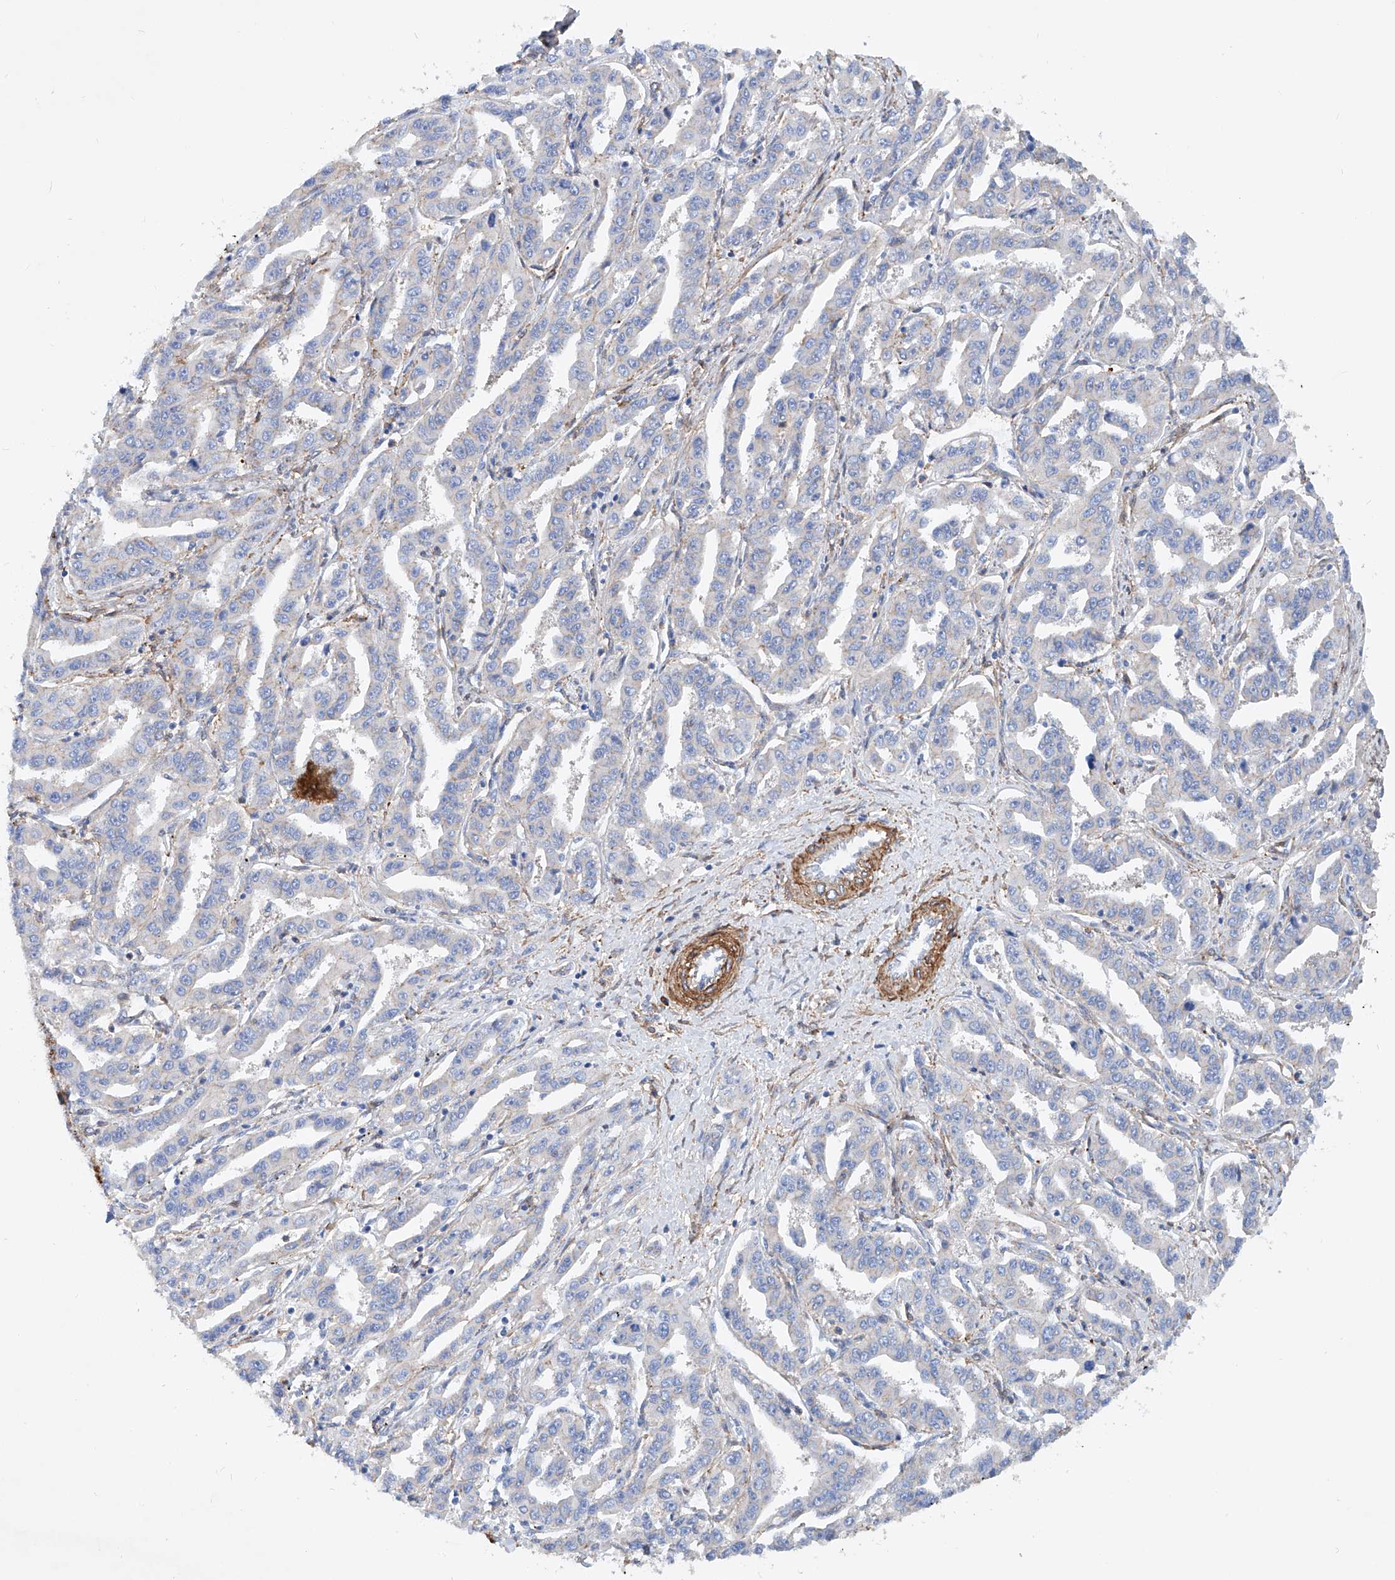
{"staining": {"intensity": "negative", "quantity": "none", "location": "none"}, "tissue": "liver cancer", "cell_type": "Tumor cells", "image_type": "cancer", "snomed": [{"axis": "morphology", "description": "Cholangiocarcinoma"}, {"axis": "topography", "description": "Liver"}], "caption": "Human cholangiocarcinoma (liver) stained for a protein using immunohistochemistry (IHC) demonstrates no expression in tumor cells.", "gene": "TAS2R60", "patient": {"sex": "male", "age": 59}}